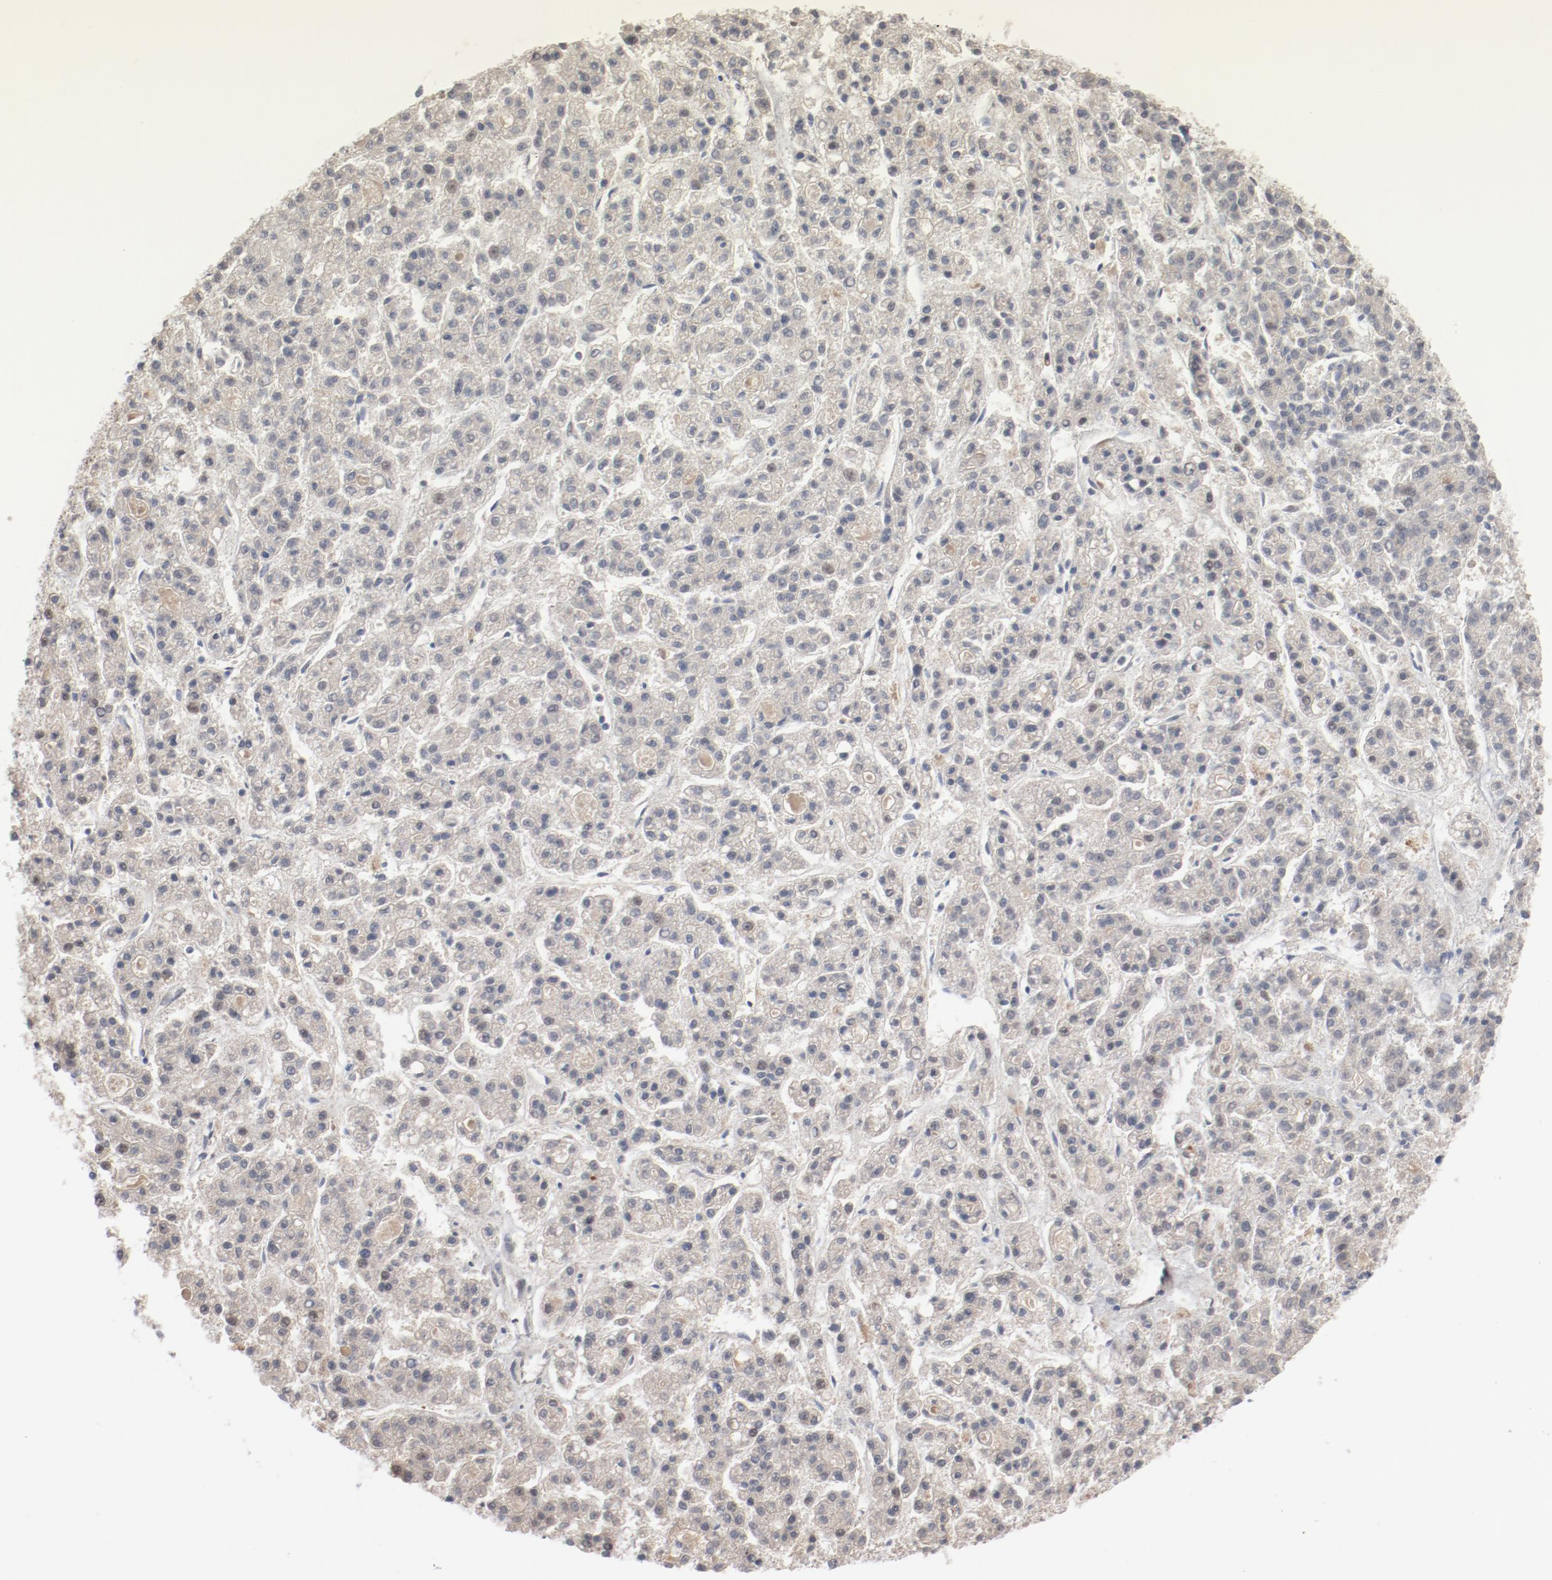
{"staining": {"intensity": "weak", "quantity": ">75%", "location": "cytoplasmic/membranous,nuclear"}, "tissue": "liver cancer", "cell_type": "Tumor cells", "image_type": "cancer", "snomed": [{"axis": "morphology", "description": "Carcinoma, Hepatocellular, NOS"}, {"axis": "topography", "description": "Liver"}], "caption": "There is low levels of weak cytoplasmic/membranous and nuclear positivity in tumor cells of liver hepatocellular carcinoma, as demonstrated by immunohistochemical staining (brown color).", "gene": "BUB3", "patient": {"sex": "male", "age": 70}}